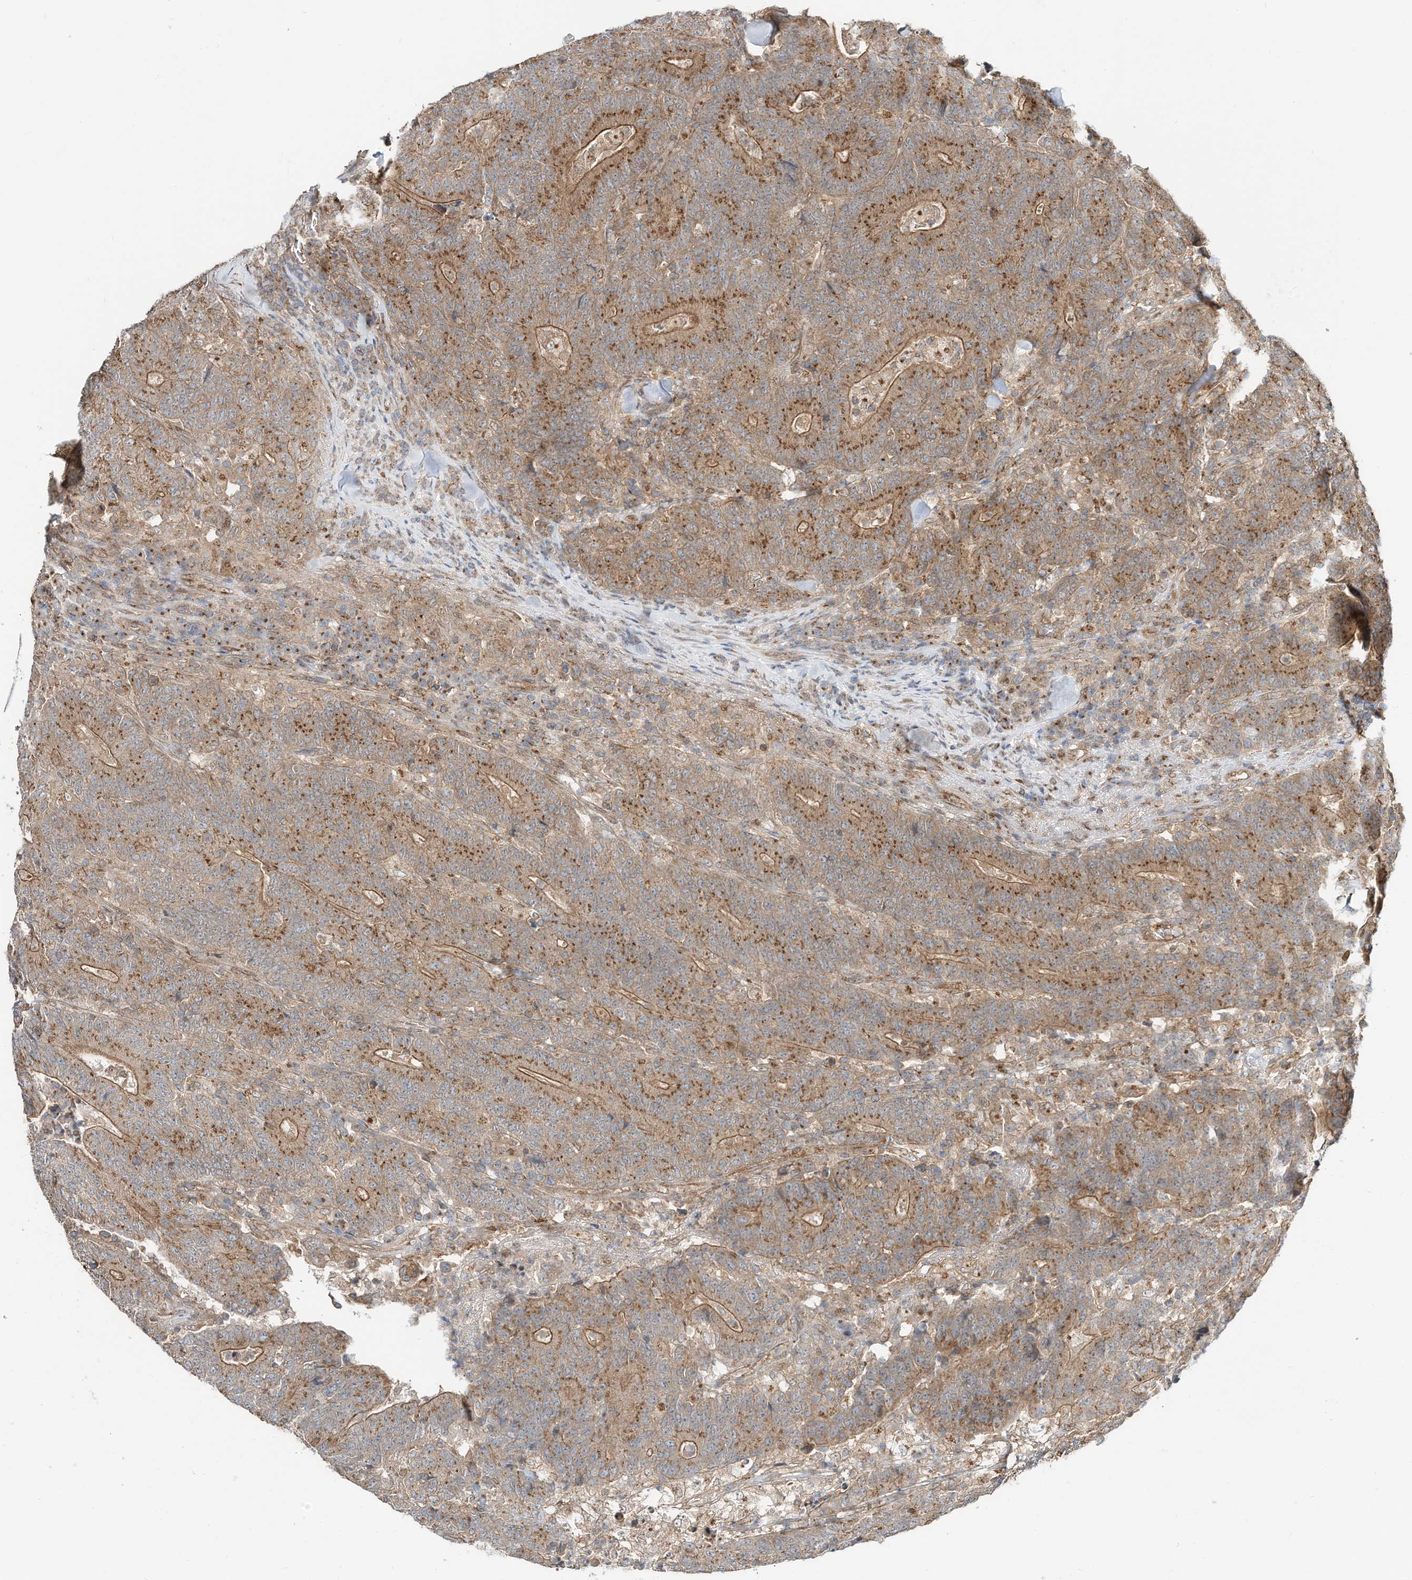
{"staining": {"intensity": "moderate", "quantity": ">75%", "location": "cytoplasmic/membranous"}, "tissue": "colorectal cancer", "cell_type": "Tumor cells", "image_type": "cancer", "snomed": [{"axis": "morphology", "description": "Normal tissue, NOS"}, {"axis": "morphology", "description": "Adenocarcinoma, NOS"}, {"axis": "topography", "description": "Colon"}], "caption": "A micrograph of colorectal adenocarcinoma stained for a protein reveals moderate cytoplasmic/membranous brown staining in tumor cells.", "gene": "CUX1", "patient": {"sex": "female", "age": 75}}